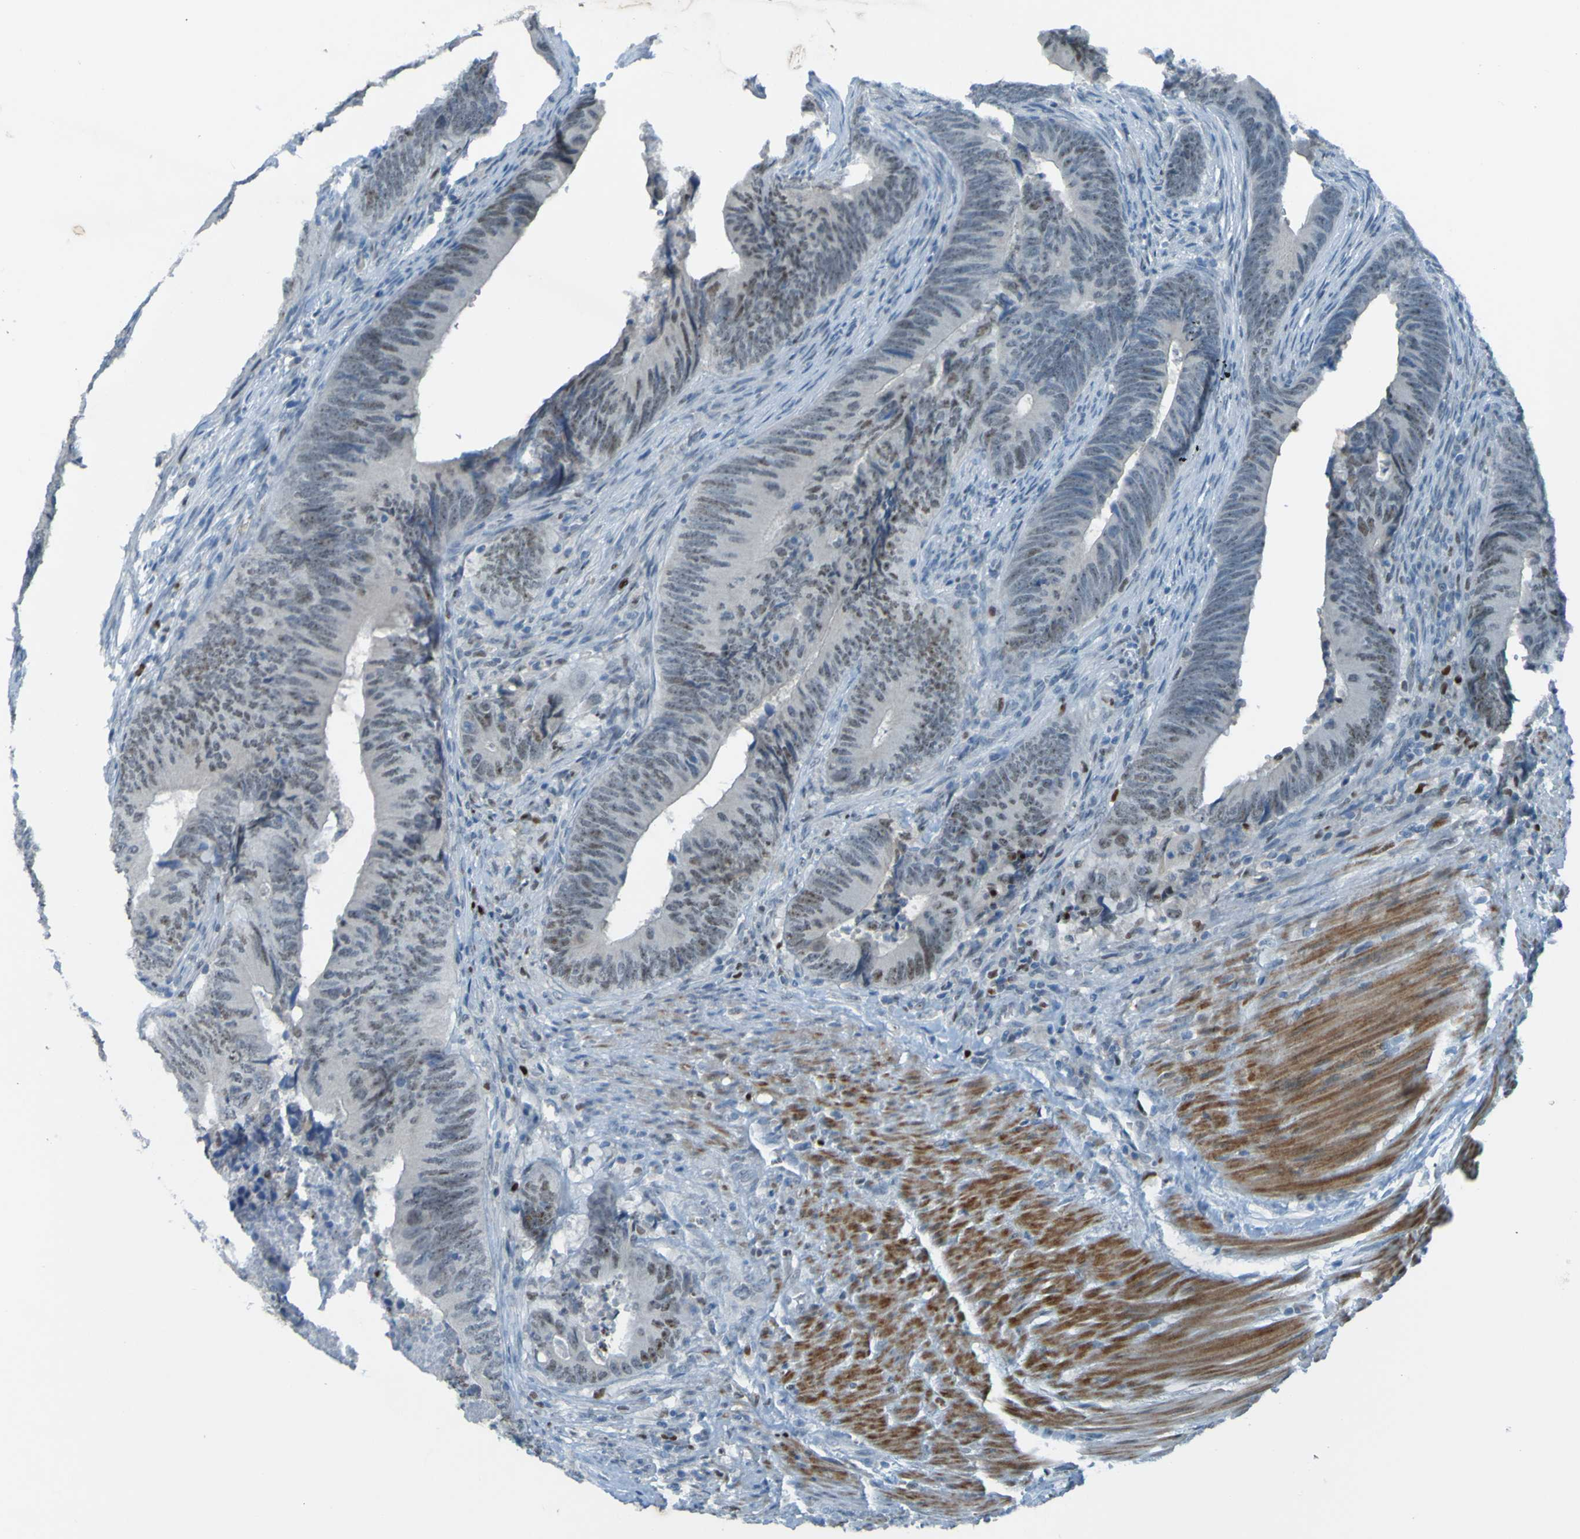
{"staining": {"intensity": "moderate", "quantity": ">75%", "location": "nuclear"}, "tissue": "colorectal cancer", "cell_type": "Tumor cells", "image_type": "cancer", "snomed": [{"axis": "morphology", "description": "Normal tissue, NOS"}, {"axis": "morphology", "description": "Adenocarcinoma, NOS"}, {"axis": "topography", "description": "Colon"}], "caption": "DAB (3,3'-diaminobenzidine) immunohistochemical staining of human colorectal cancer exhibits moderate nuclear protein expression in approximately >75% of tumor cells.", "gene": "USP36", "patient": {"sex": "male", "age": 56}}